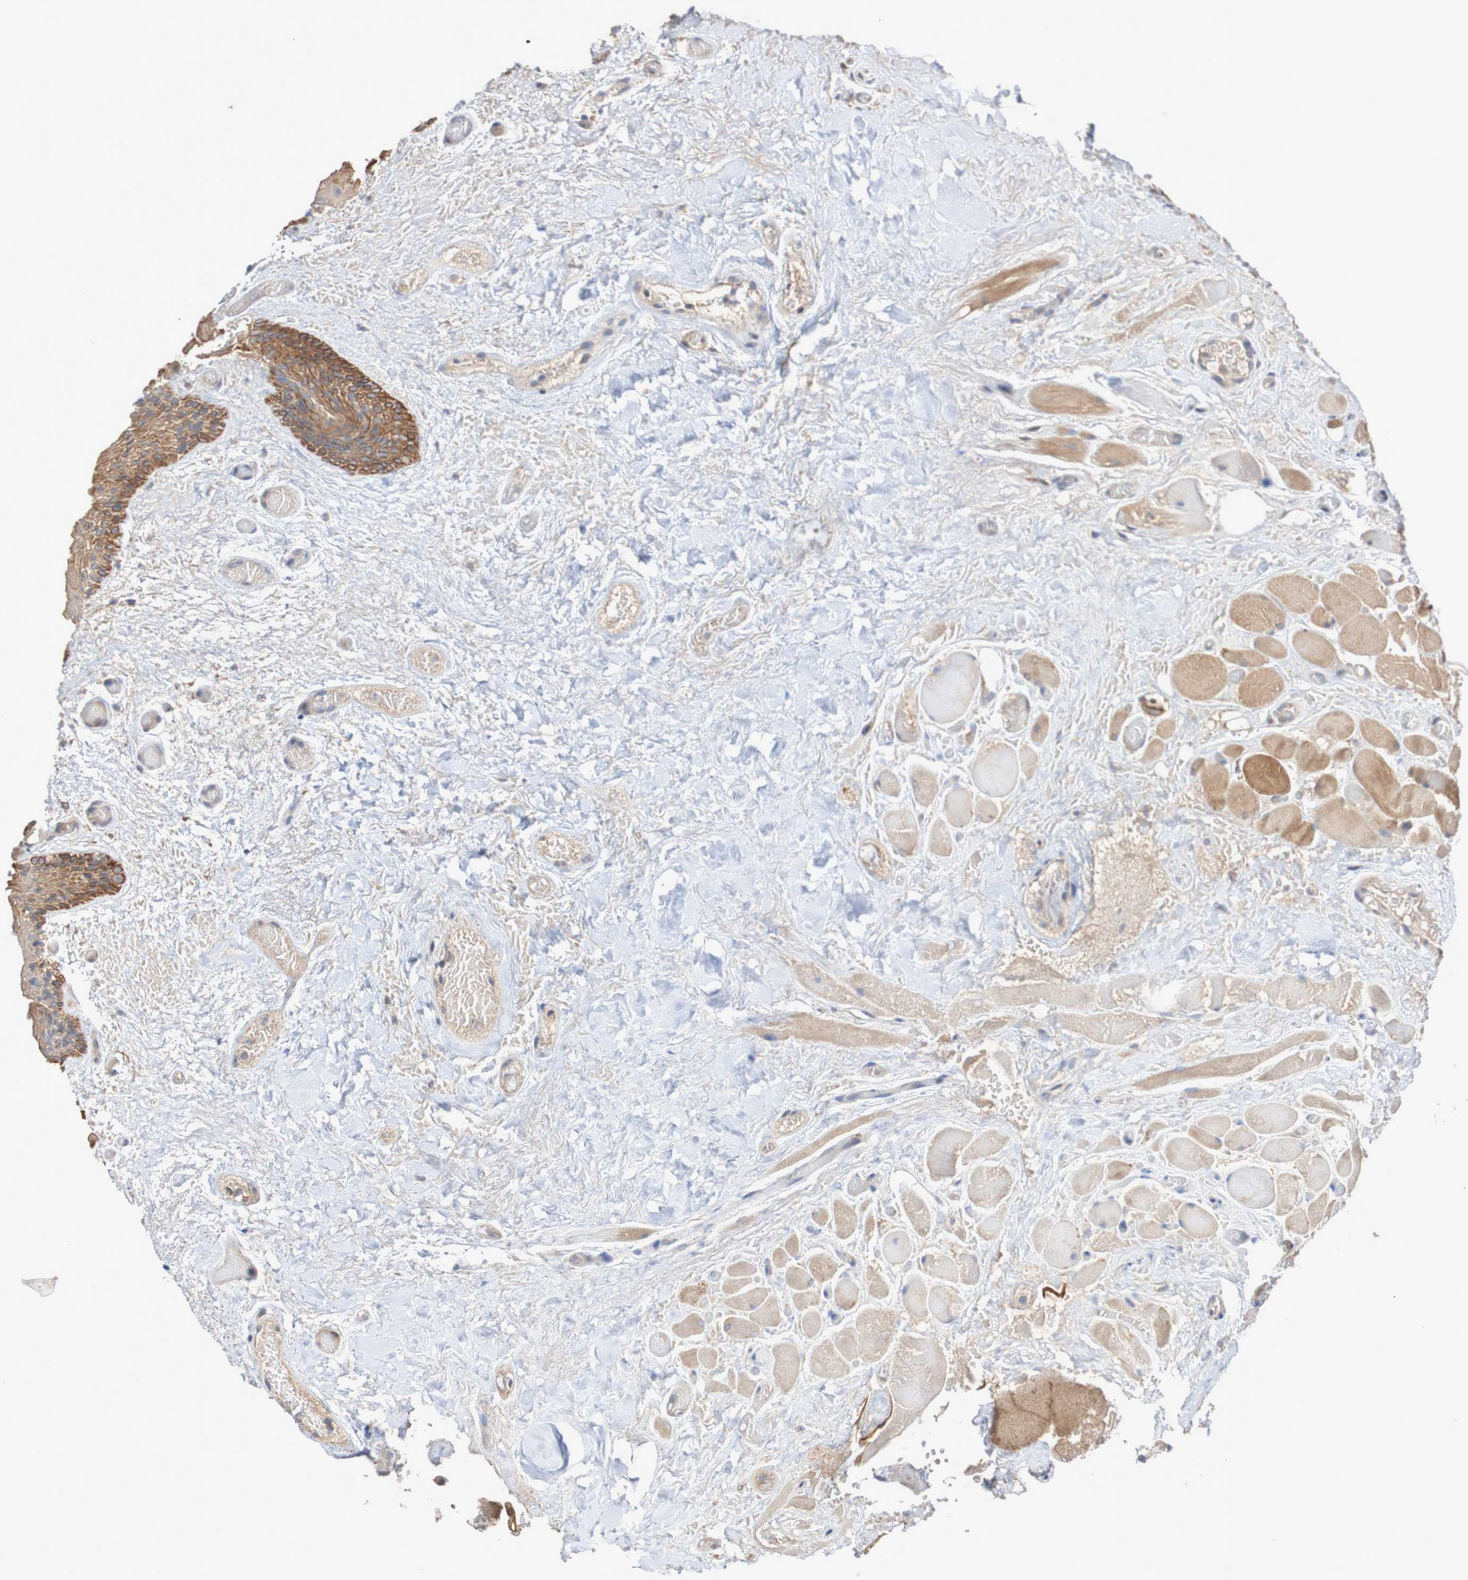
{"staining": {"intensity": "moderate", "quantity": ">75%", "location": "cytoplasmic/membranous"}, "tissue": "oral mucosa", "cell_type": "Squamous epithelial cells", "image_type": "normal", "snomed": [{"axis": "morphology", "description": "Normal tissue, NOS"}, {"axis": "morphology", "description": "Squamous cell carcinoma, NOS"}, {"axis": "topography", "description": "Skeletal muscle"}, {"axis": "topography", "description": "Adipose tissue"}, {"axis": "topography", "description": "Vascular tissue"}, {"axis": "topography", "description": "Oral tissue"}, {"axis": "topography", "description": "Peripheral nerve tissue"}, {"axis": "topography", "description": "Head-Neck"}], "caption": "Moderate cytoplasmic/membranous staining for a protein is appreciated in approximately >75% of squamous epithelial cells of benign oral mucosa using IHC.", "gene": "PHPT1", "patient": {"sex": "male", "age": 71}}